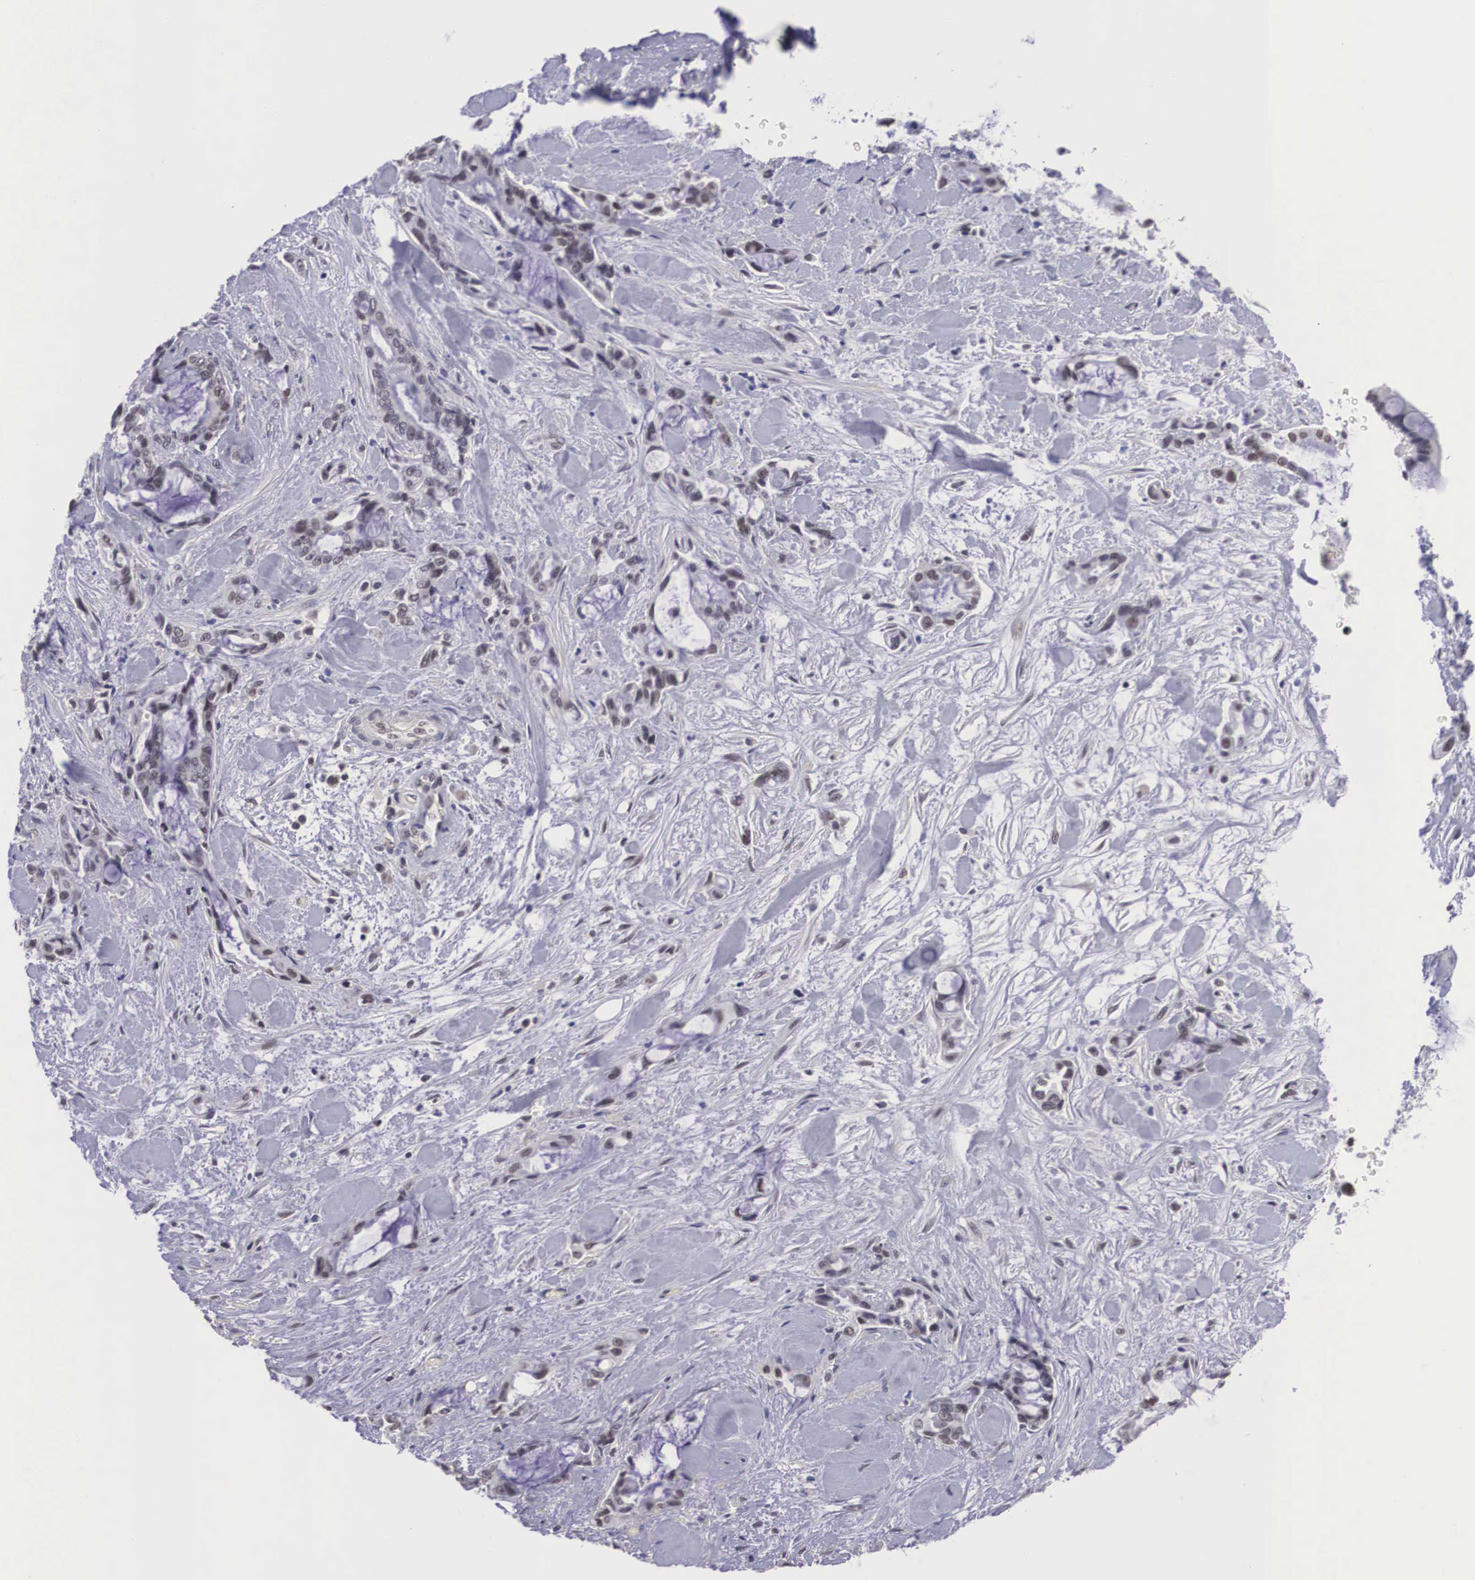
{"staining": {"intensity": "negative", "quantity": "none", "location": "none"}, "tissue": "pancreatic cancer", "cell_type": "Tumor cells", "image_type": "cancer", "snomed": [{"axis": "morphology", "description": "Adenocarcinoma, NOS"}, {"axis": "topography", "description": "Pancreas"}], "caption": "Histopathology image shows no significant protein positivity in tumor cells of pancreatic cancer.", "gene": "ZNF275", "patient": {"sex": "female", "age": 70}}